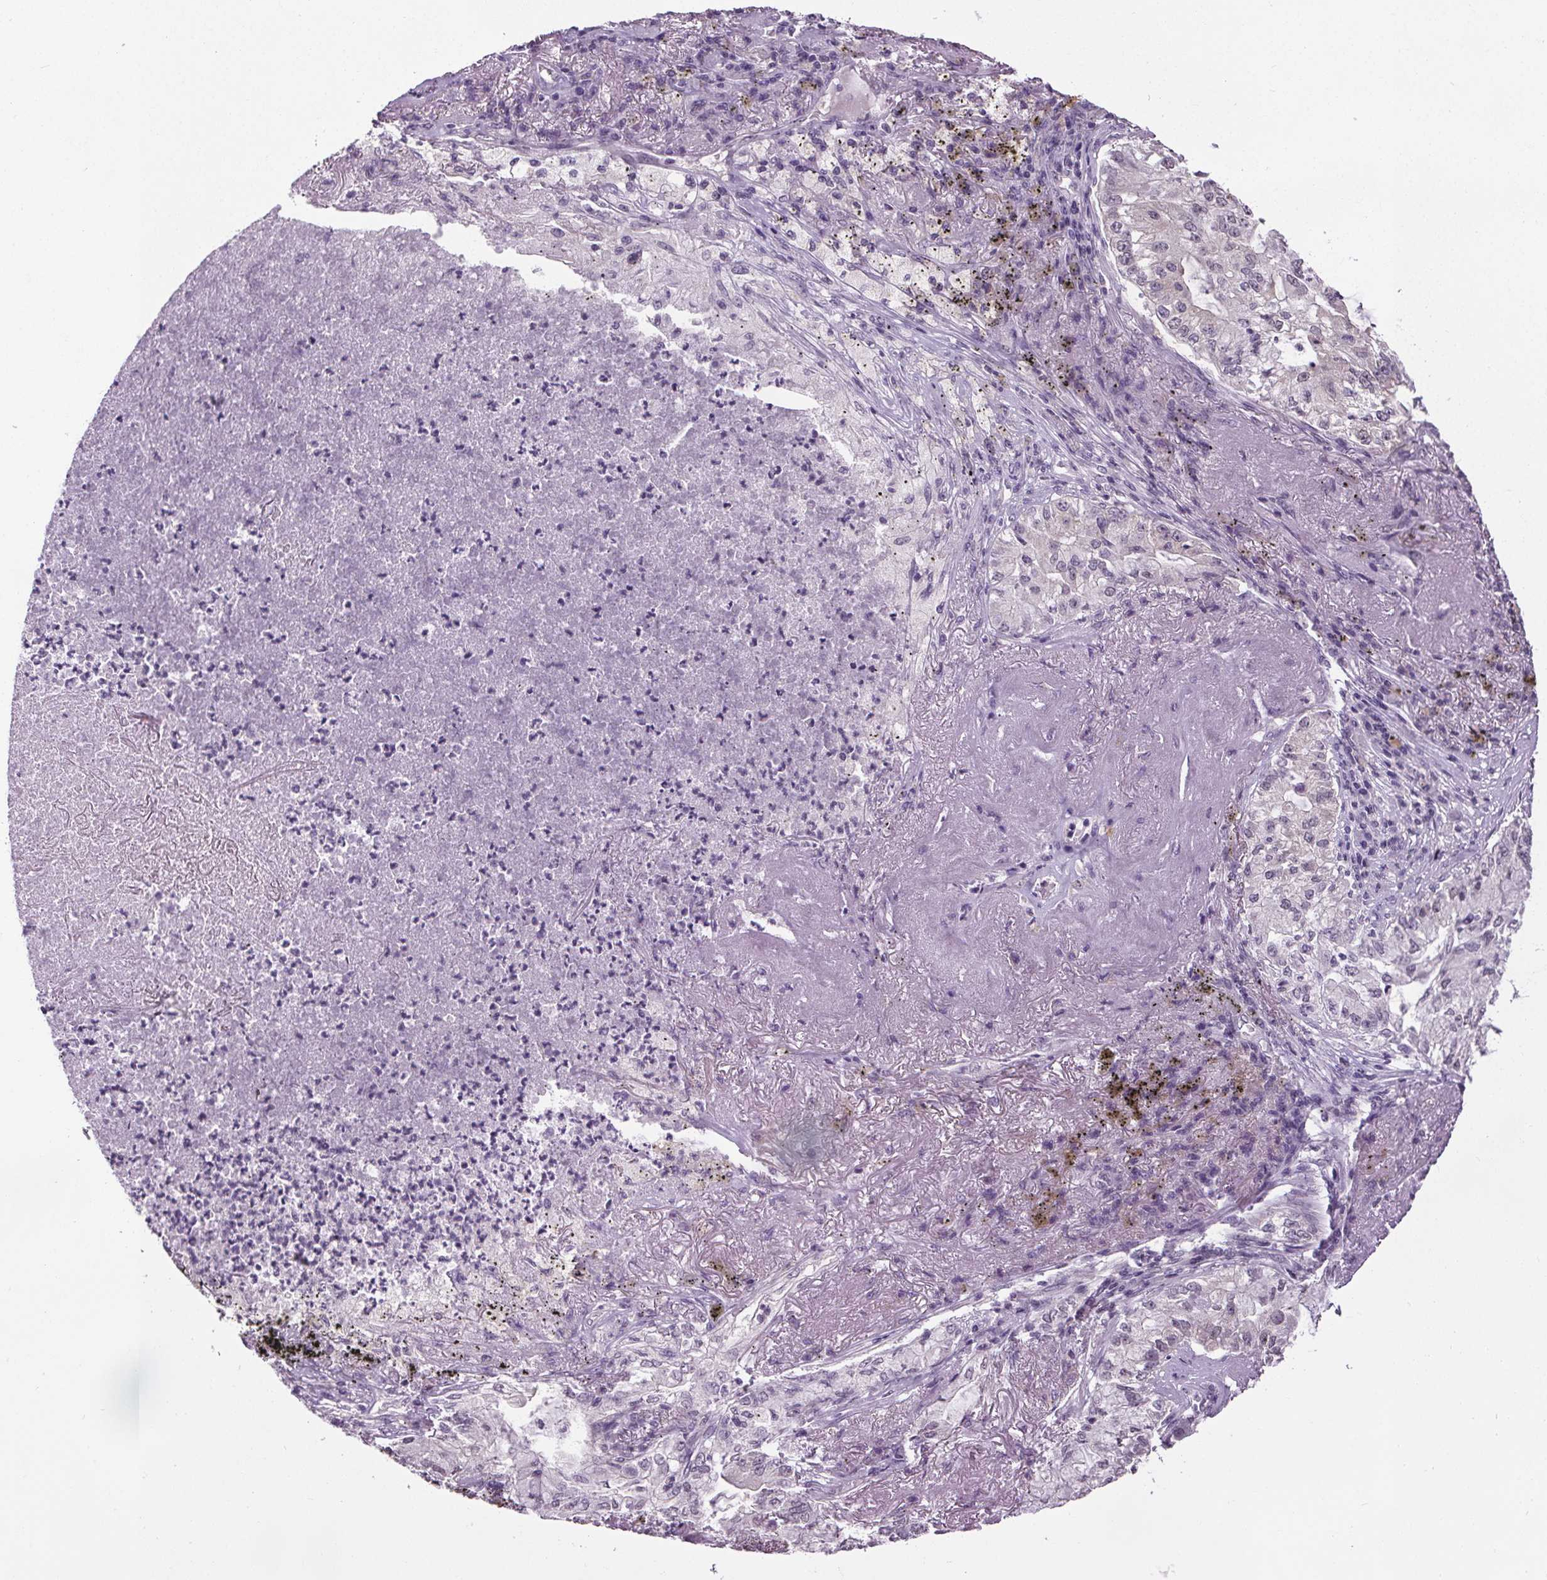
{"staining": {"intensity": "negative", "quantity": "none", "location": "none"}, "tissue": "lung cancer", "cell_type": "Tumor cells", "image_type": "cancer", "snomed": [{"axis": "morphology", "description": "Adenocarcinoma, NOS"}, {"axis": "topography", "description": "Lung"}], "caption": "This photomicrograph is of lung cancer stained with IHC to label a protein in brown with the nuclei are counter-stained blue. There is no positivity in tumor cells.", "gene": "SLC2A9", "patient": {"sex": "female", "age": 73}}